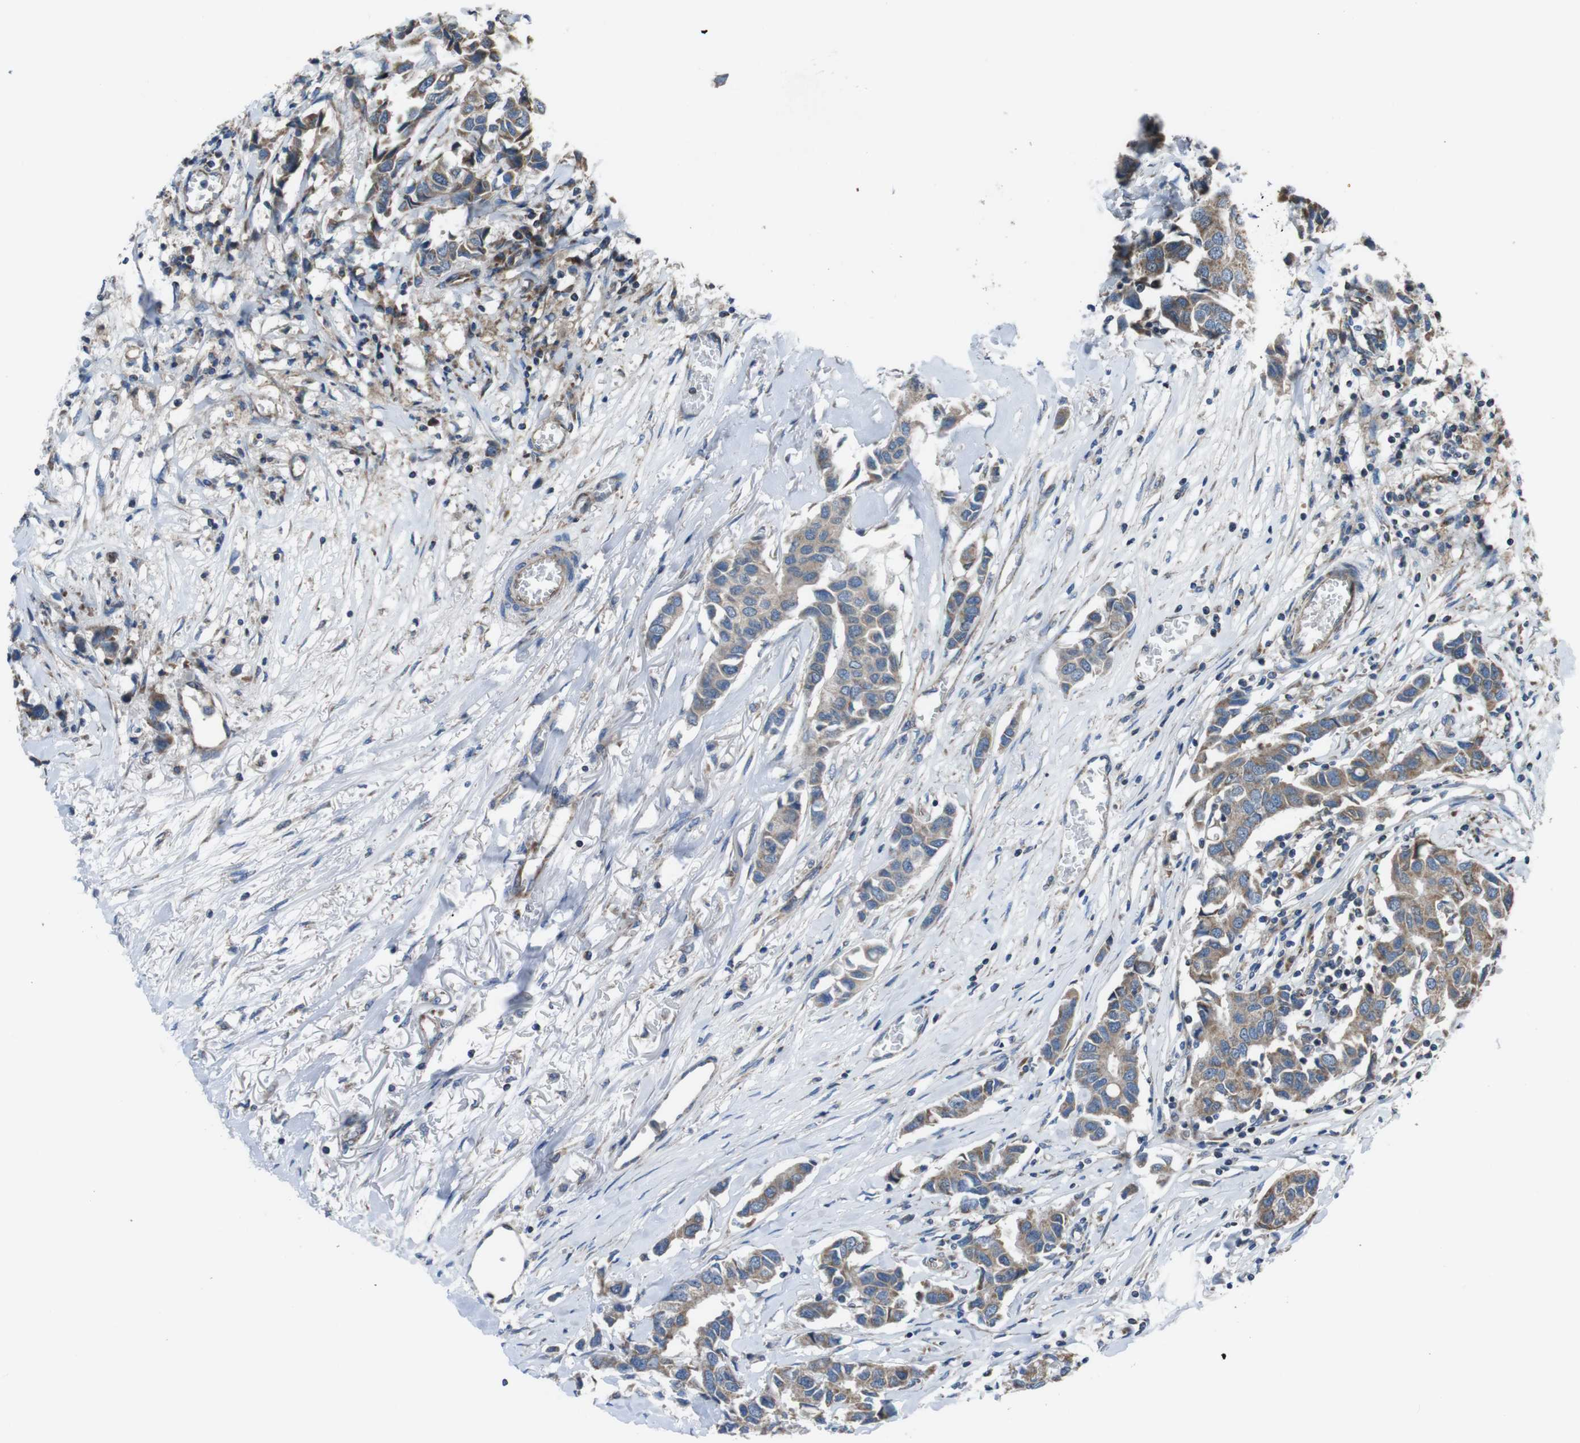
{"staining": {"intensity": "weak", "quantity": ">75%", "location": "cytoplasmic/membranous"}, "tissue": "breast cancer", "cell_type": "Tumor cells", "image_type": "cancer", "snomed": [{"axis": "morphology", "description": "Duct carcinoma"}, {"axis": "topography", "description": "Breast"}], "caption": "Immunohistochemical staining of human breast cancer (invasive ductal carcinoma) reveals low levels of weak cytoplasmic/membranous protein staining in approximately >75% of tumor cells.", "gene": "GIMAP8", "patient": {"sex": "female", "age": 80}}